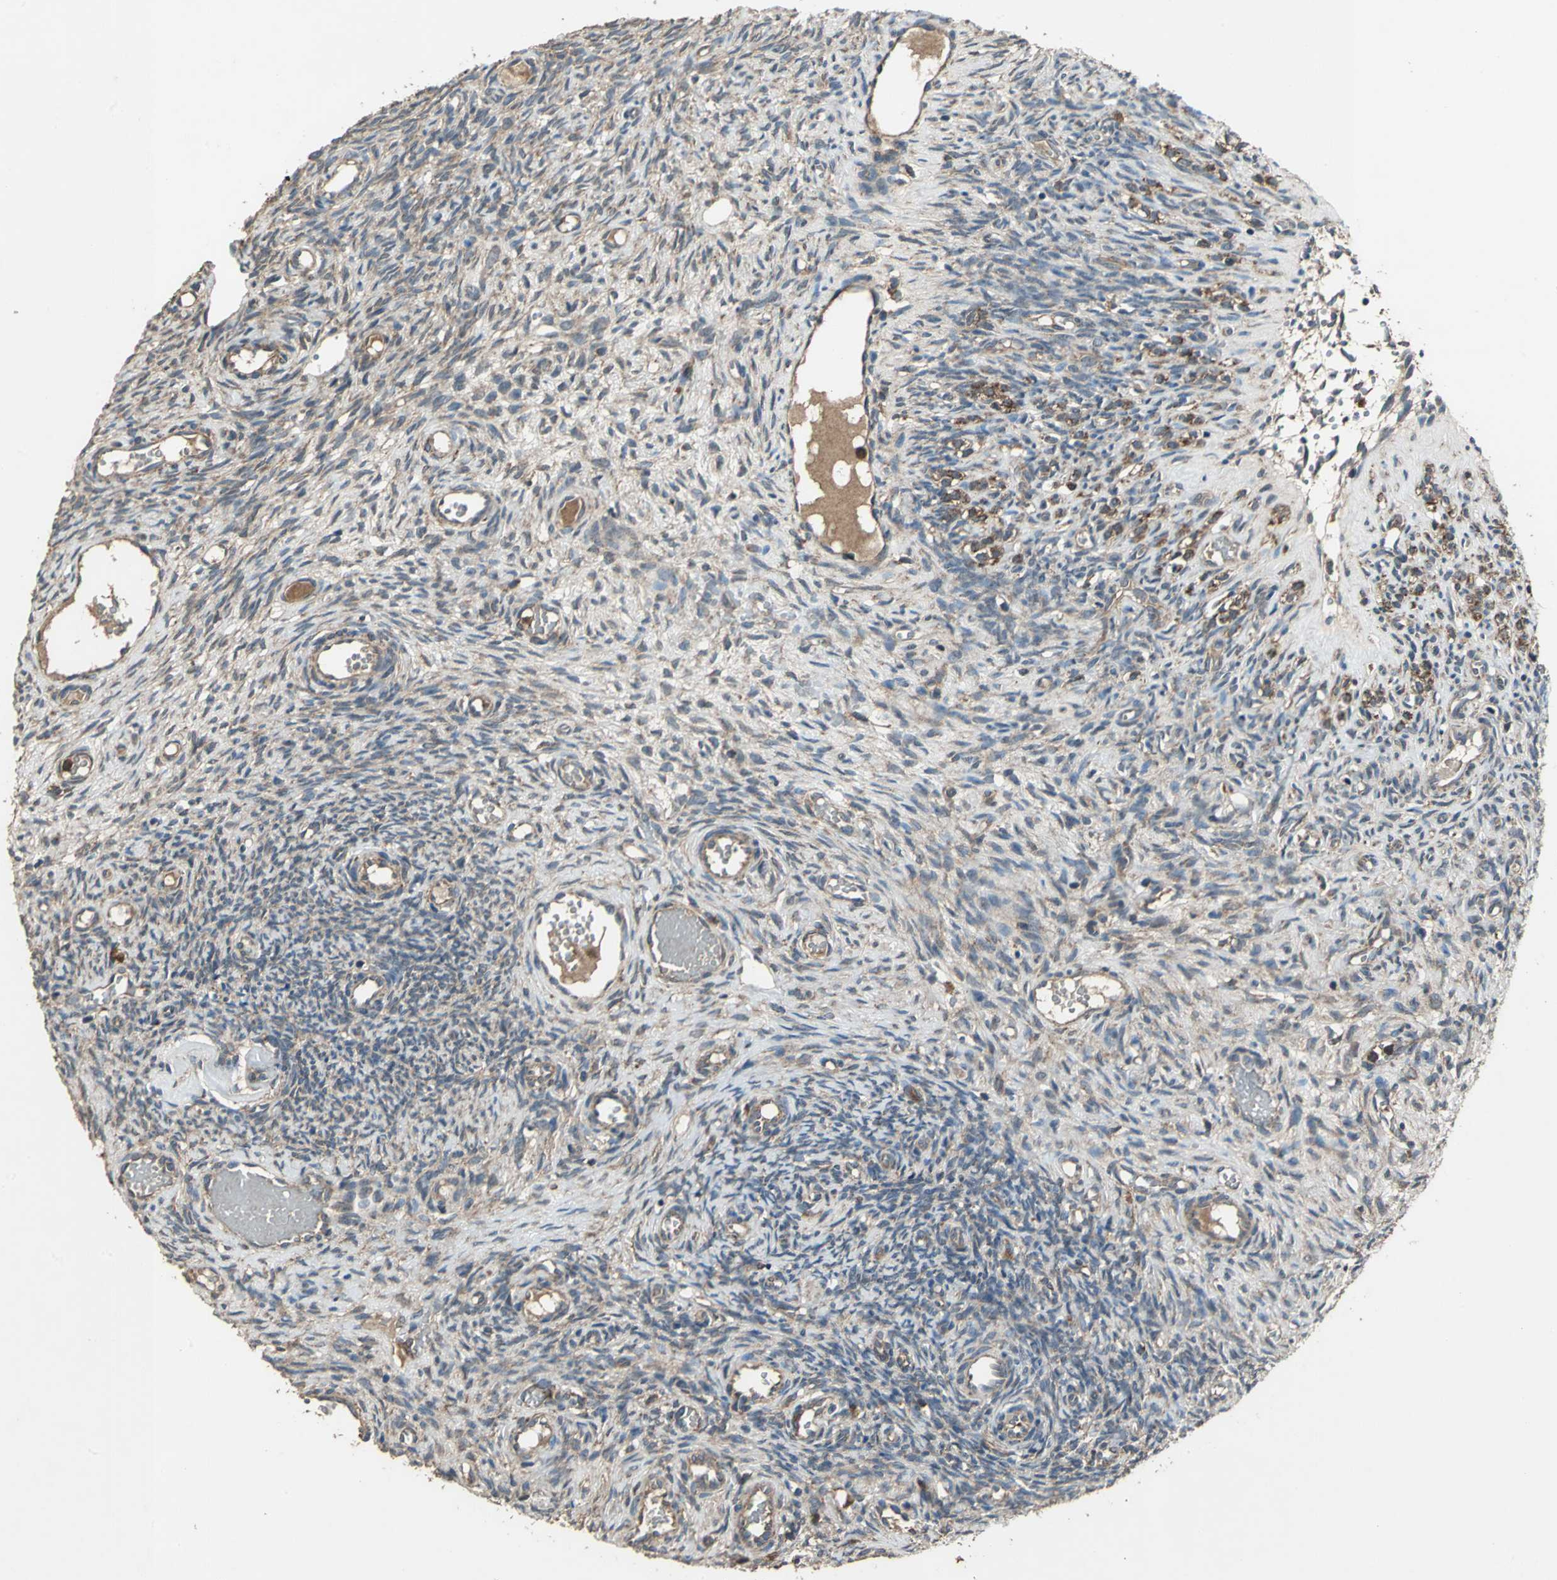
{"staining": {"intensity": "moderate", "quantity": "25%-75%", "location": "cytoplasmic/membranous"}, "tissue": "ovary", "cell_type": "Ovarian stroma cells", "image_type": "normal", "snomed": [{"axis": "morphology", "description": "Normal tissue, NOS"}, {"axis": "topography", "description": "Ovary"}], "caption": "Normal ovary reveals moderate cytoplasmic/membranous staining in about 25%-75% of ovarian stroma cells, visualized by immunohistochemistry. (brown staining indicates protein expression, while blue staining denotes nuclei).", "gene": "ZNF608", "patient": {"sex": "female", "age": 35}}